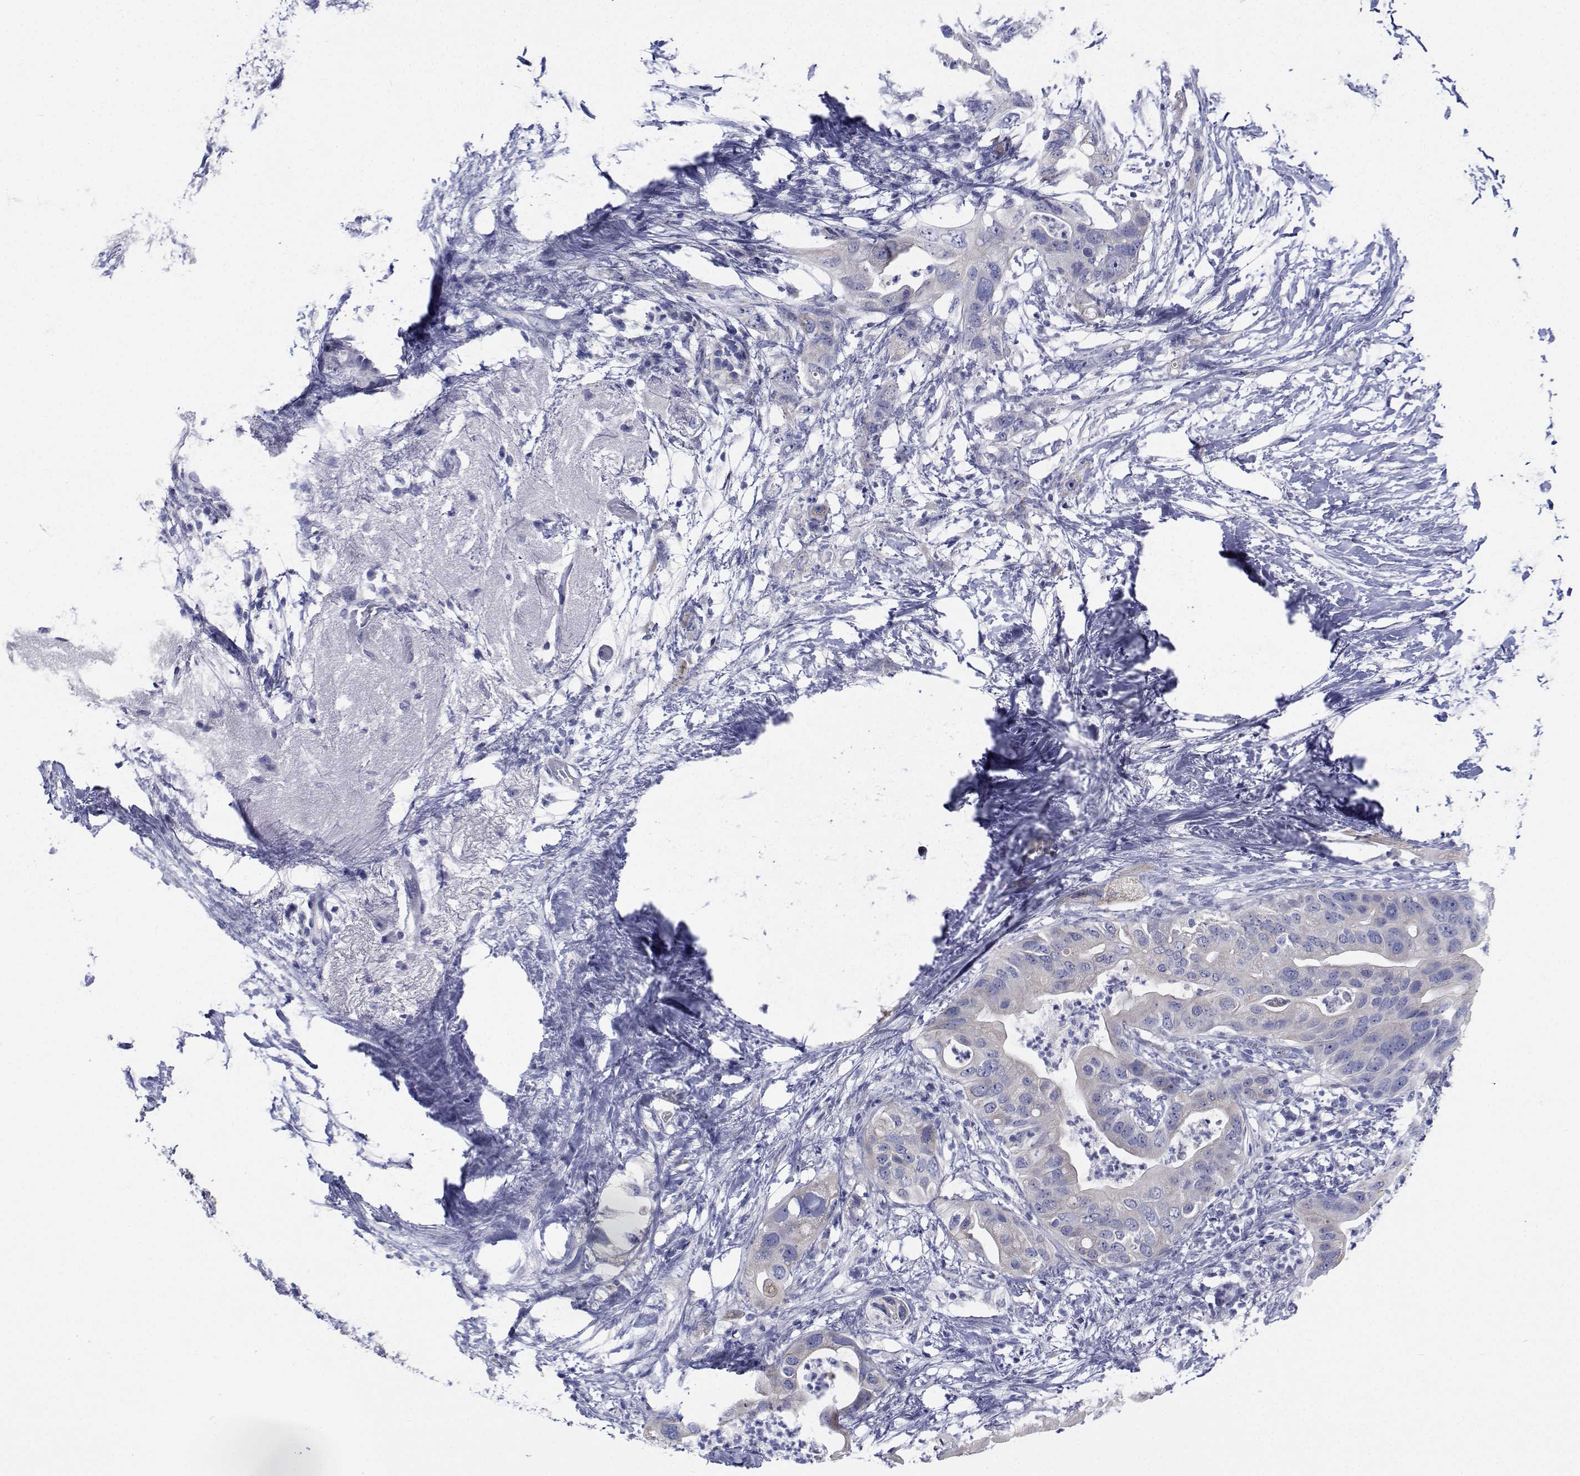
{"staining": {"intensity": "negative", "quantity": "none", "location": "none"}, "tissue": "pancreatic cancer", "cell_type": "Tumor cells", "image_type": "cancer", "snomed": [{"axis": "morphology", "description": "Adenocarcinoma, NOS"}, {"axis": "topography", "description": "Pancreas"}], "caption": "IHC of human pancreatic adenocarcinoma demonstrates no expression in tumor cells.", "gene": "CDHR3", "patient": {"sex": "female", "age": 72}}